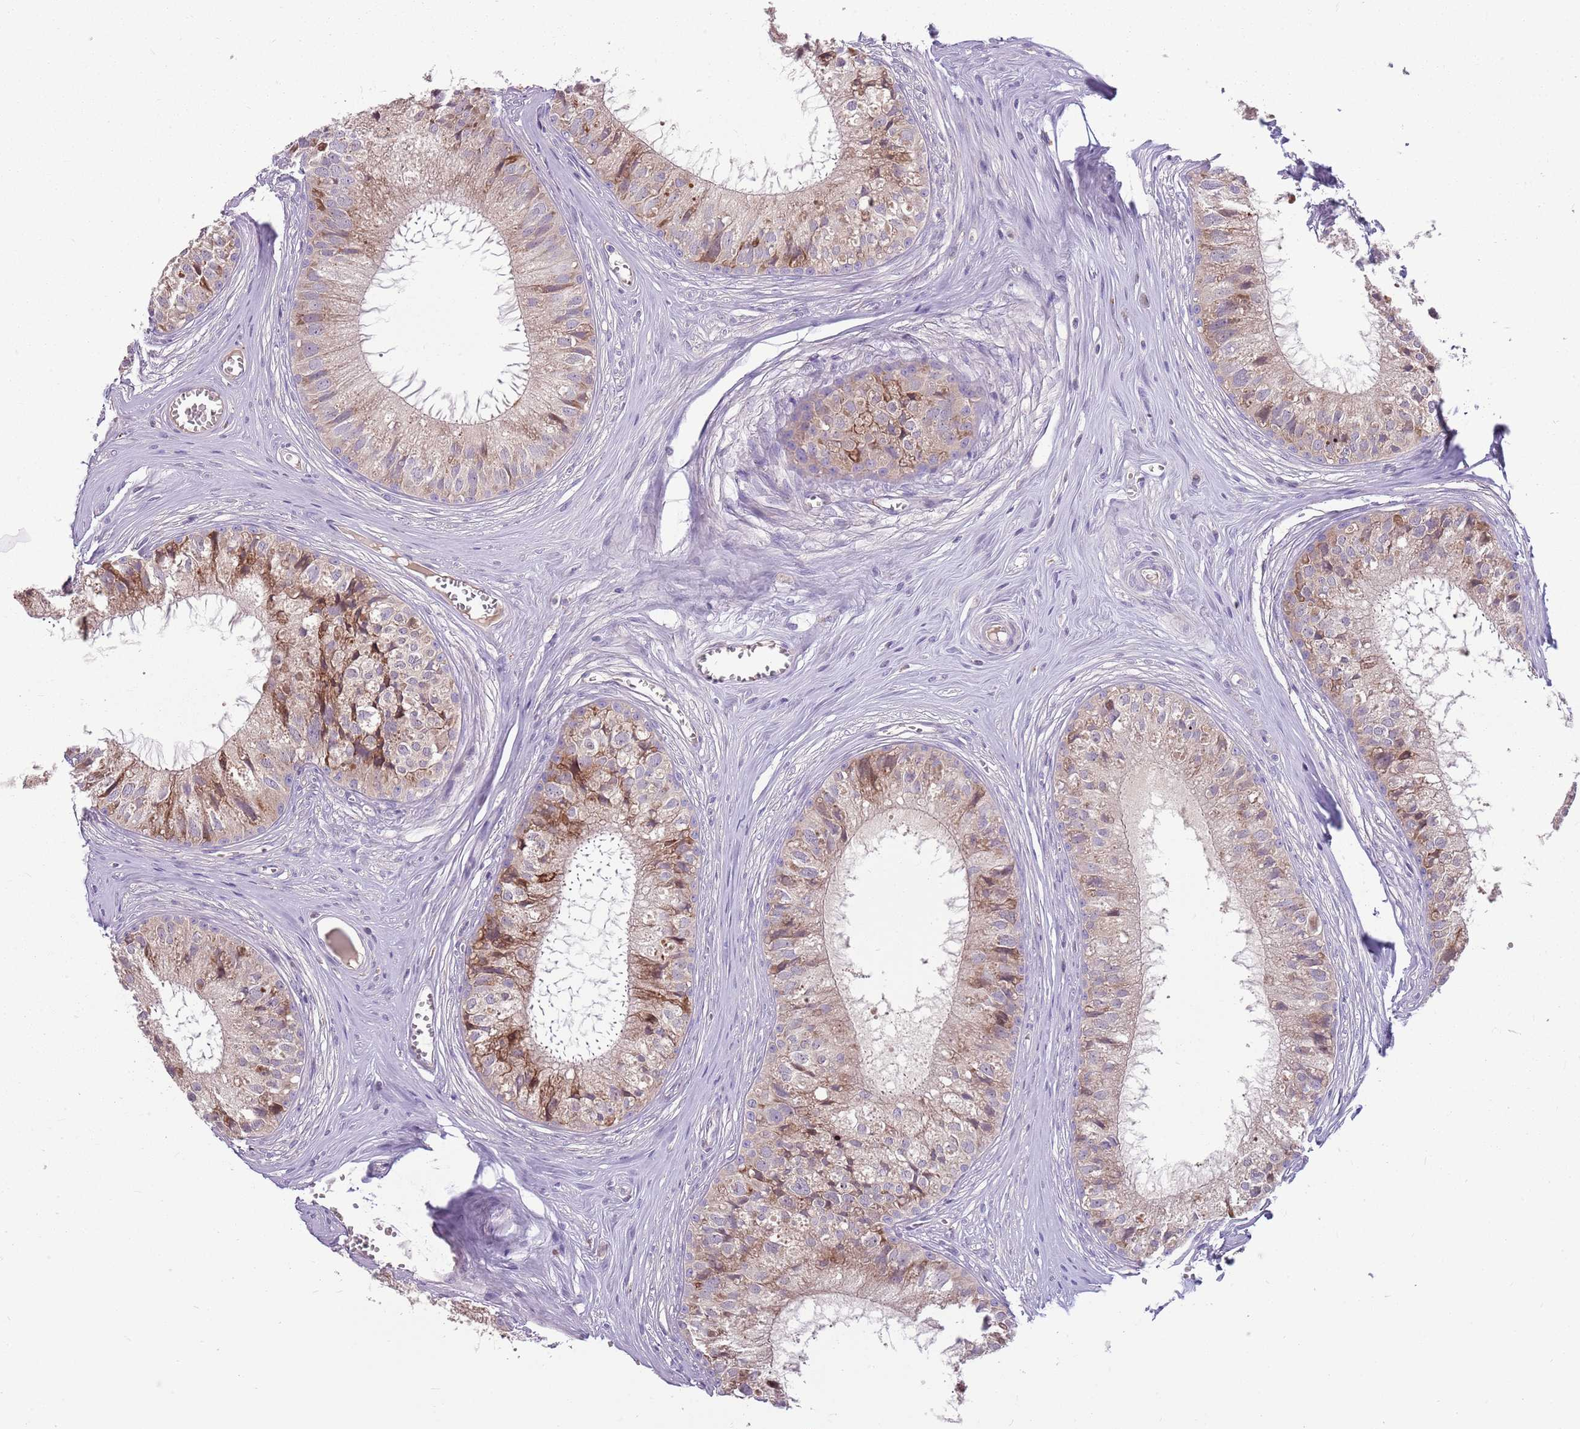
{"staining": {"intensity": "moderate", "quantity": "<25%", "location": "cytoplasmic/membranous"}, "tissue": "epididymis", "cell_type": "Glandular cells", "image_type": "normal", "snomed": [{"axis": "morphology", "description": "Normal tissue, NOS"}, {"axis": "topography", "description": "Epididymis"}], "caption": "Immunohistochemistry (IHC) image of benign epididymis stained for a protein (brown), which shows low levels of moderate cytoplasmic/membranous positivity in approximately <25% of glandular cells.", "gene": "PPP1R27", "patient": {"sex": "male", "age": 36}}